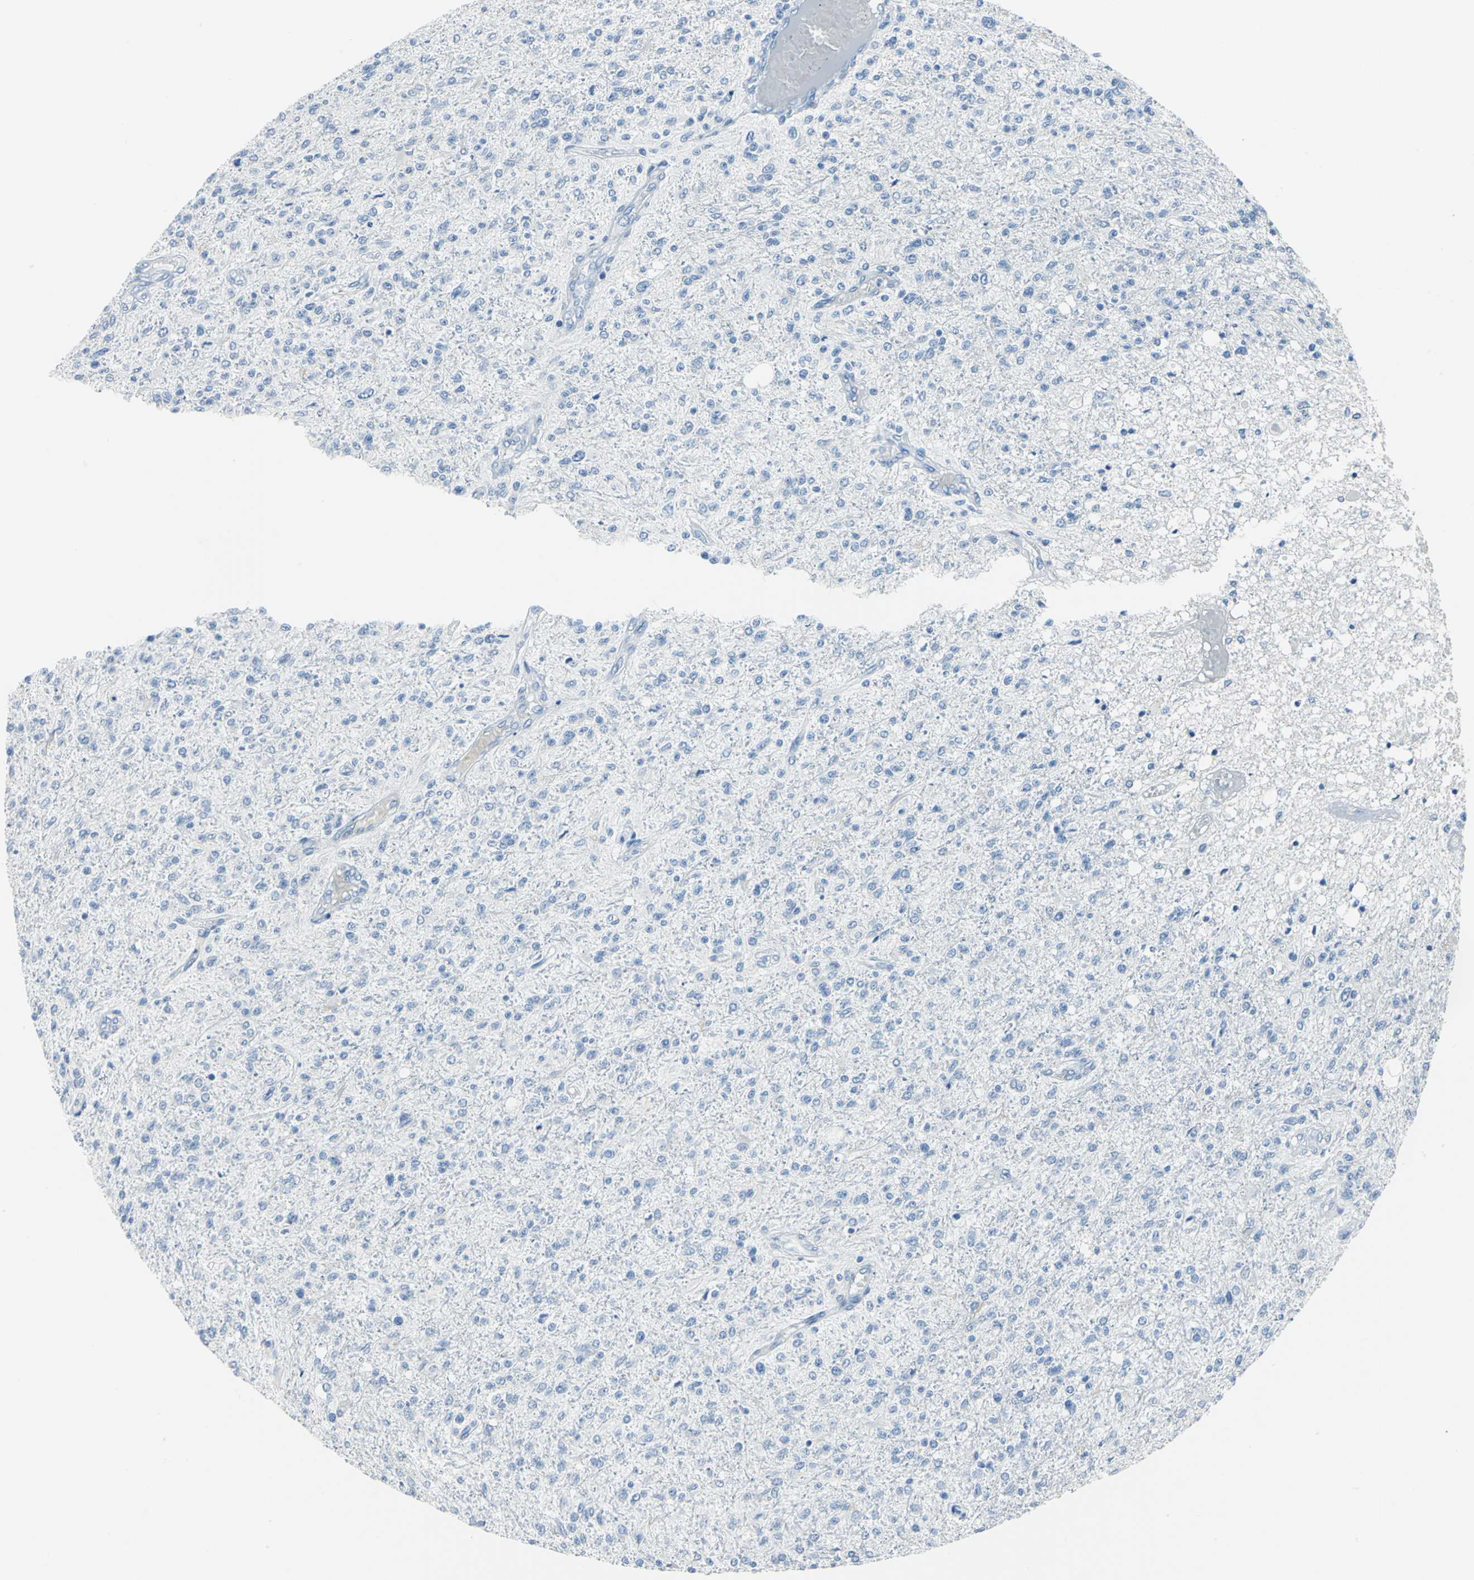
{"staining": {"intensity": "negative", "quantity": "none", "location": "none"}, "tissue": "glioma", "cell_type": "Tumor cells", "image_type": "cancer", "snomed": [{"axis": "morphology", "description": "Glioma, malignant, High grade"}, {"axis": "topography", "description": "Cerebral cortex"}], "caption": "DAB immunohistochemical staining of human glioma shows no significant expression in tumor cells. (Immunohistochemistry, brightfield microscopy, high magnification).", "gene": "PKLR", "patient": {"sex": "male", "age": 76}}